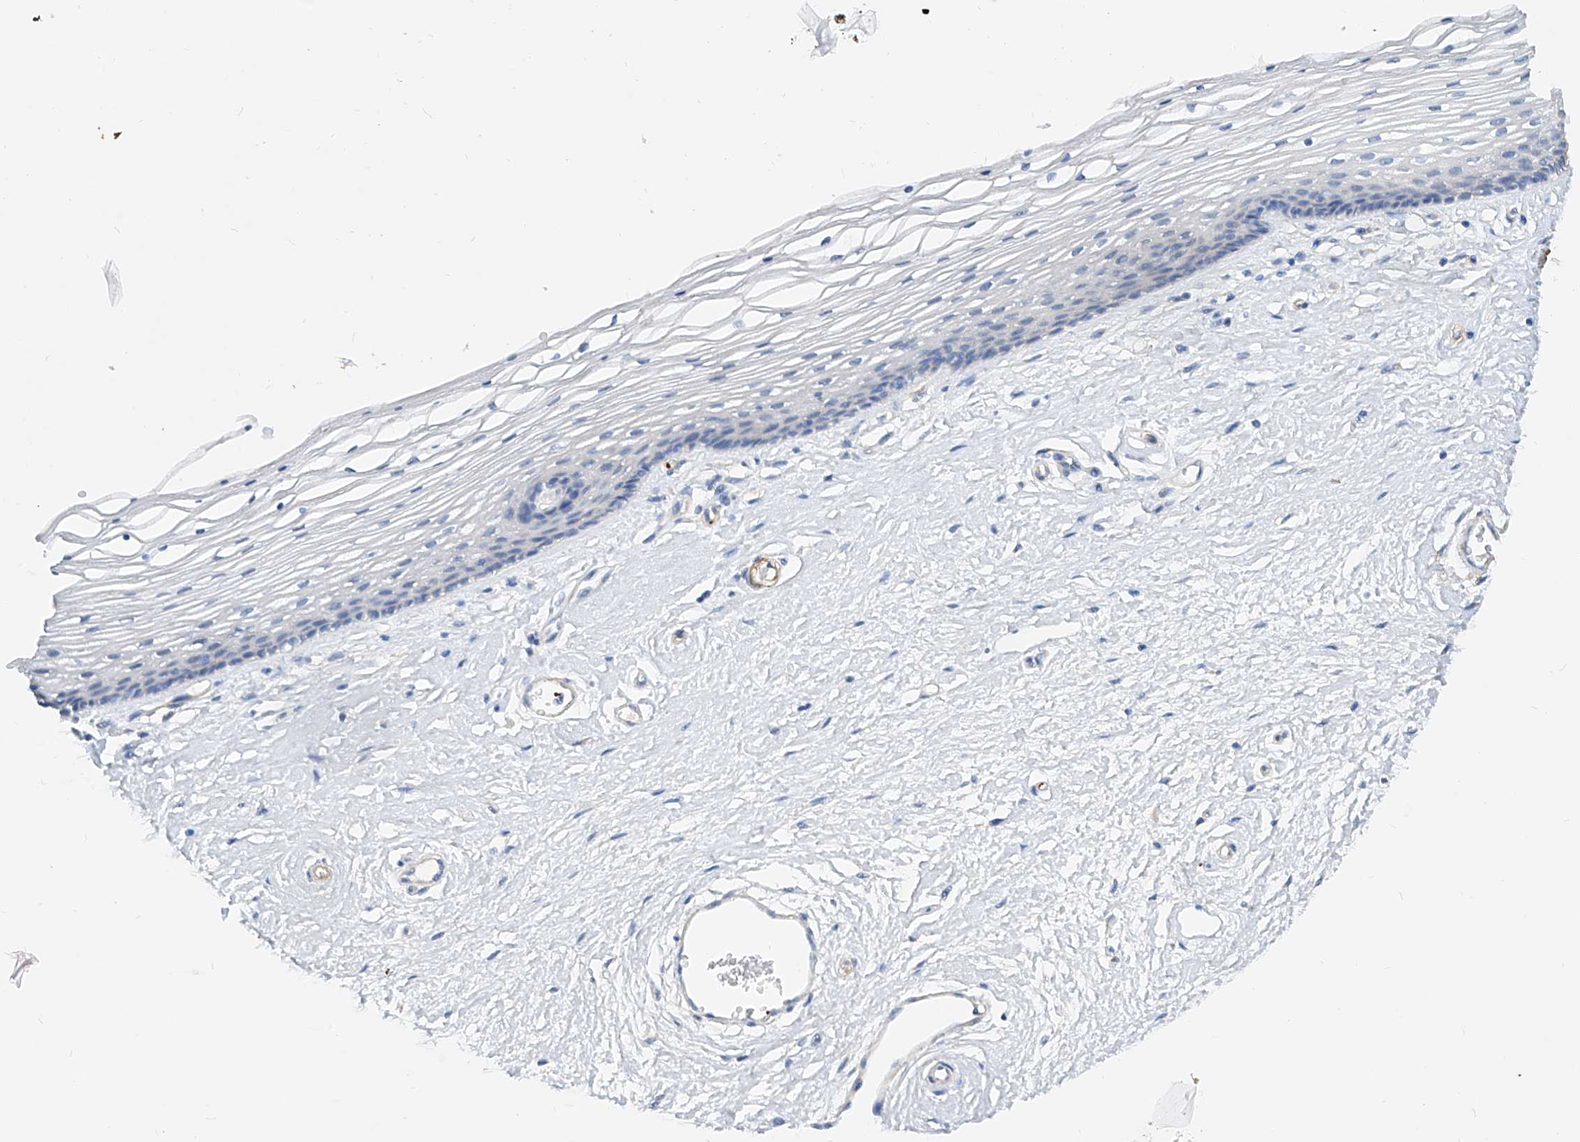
{"staining": {"intensity": "negative", "quantity": "none", "location": "none"}, "tissue": "vagina", "cell_type": "Squamous epithelial cells", "image_type": "normal", "snomed": [{"axis": "morphology", "description": "Normal tissue, NOS"}, {"axis": "topography", "description": "Vagina"}], "caption": "Immunohistochemistry of normal human vagina reveals no positivity in squamous epithelial cells. The staining is performed using DAB brown chromogen with nuclei counter-stained in using hematoxylin.", "gene": "TAS2R60", "patient": {"sex": "female", "age": 46}}